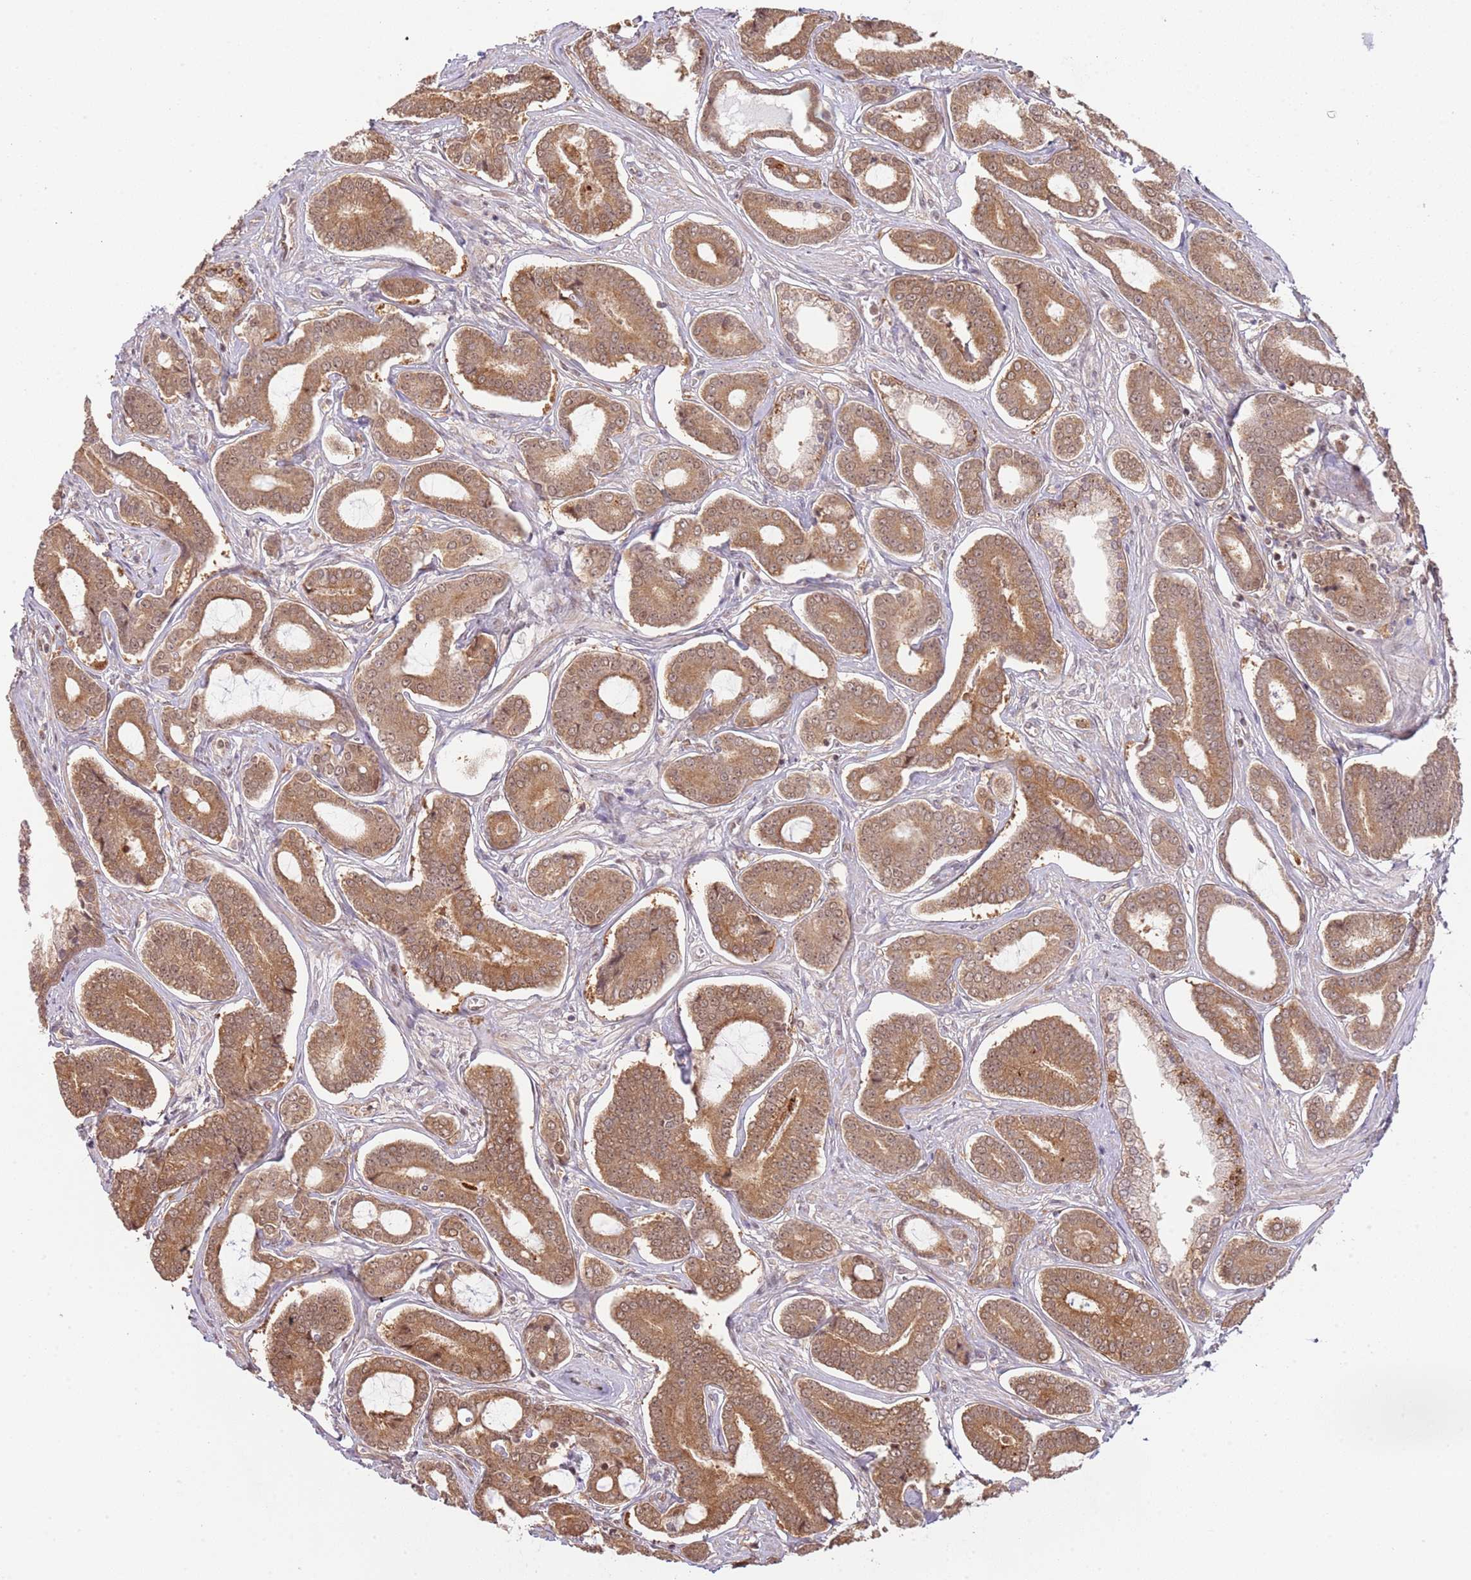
{"staining": {"intensity": "moderate", "quantity": ">75%", "location": "cytoplasmic/membranous,nuclear"}, "tissue": "prostate cancer", "cell_type": "Tumor cells", "image_type": "cancer", "snomed": [{"axis": "morphology", "description": "Adenocarcinoma, NOS"}, {"axis": "topography", "description": "Prostate and seminal vesicle, NOS"}], "caption": "Prostate adenocarcinoma was stained to show a protein in brown. There is medium levels of moderate cytoplasmic/membranous and nuclear expression in approximately >75% of tumor cells.", "gene": "PLSCR5", "patient": {"sex": "male", "age": 76}}